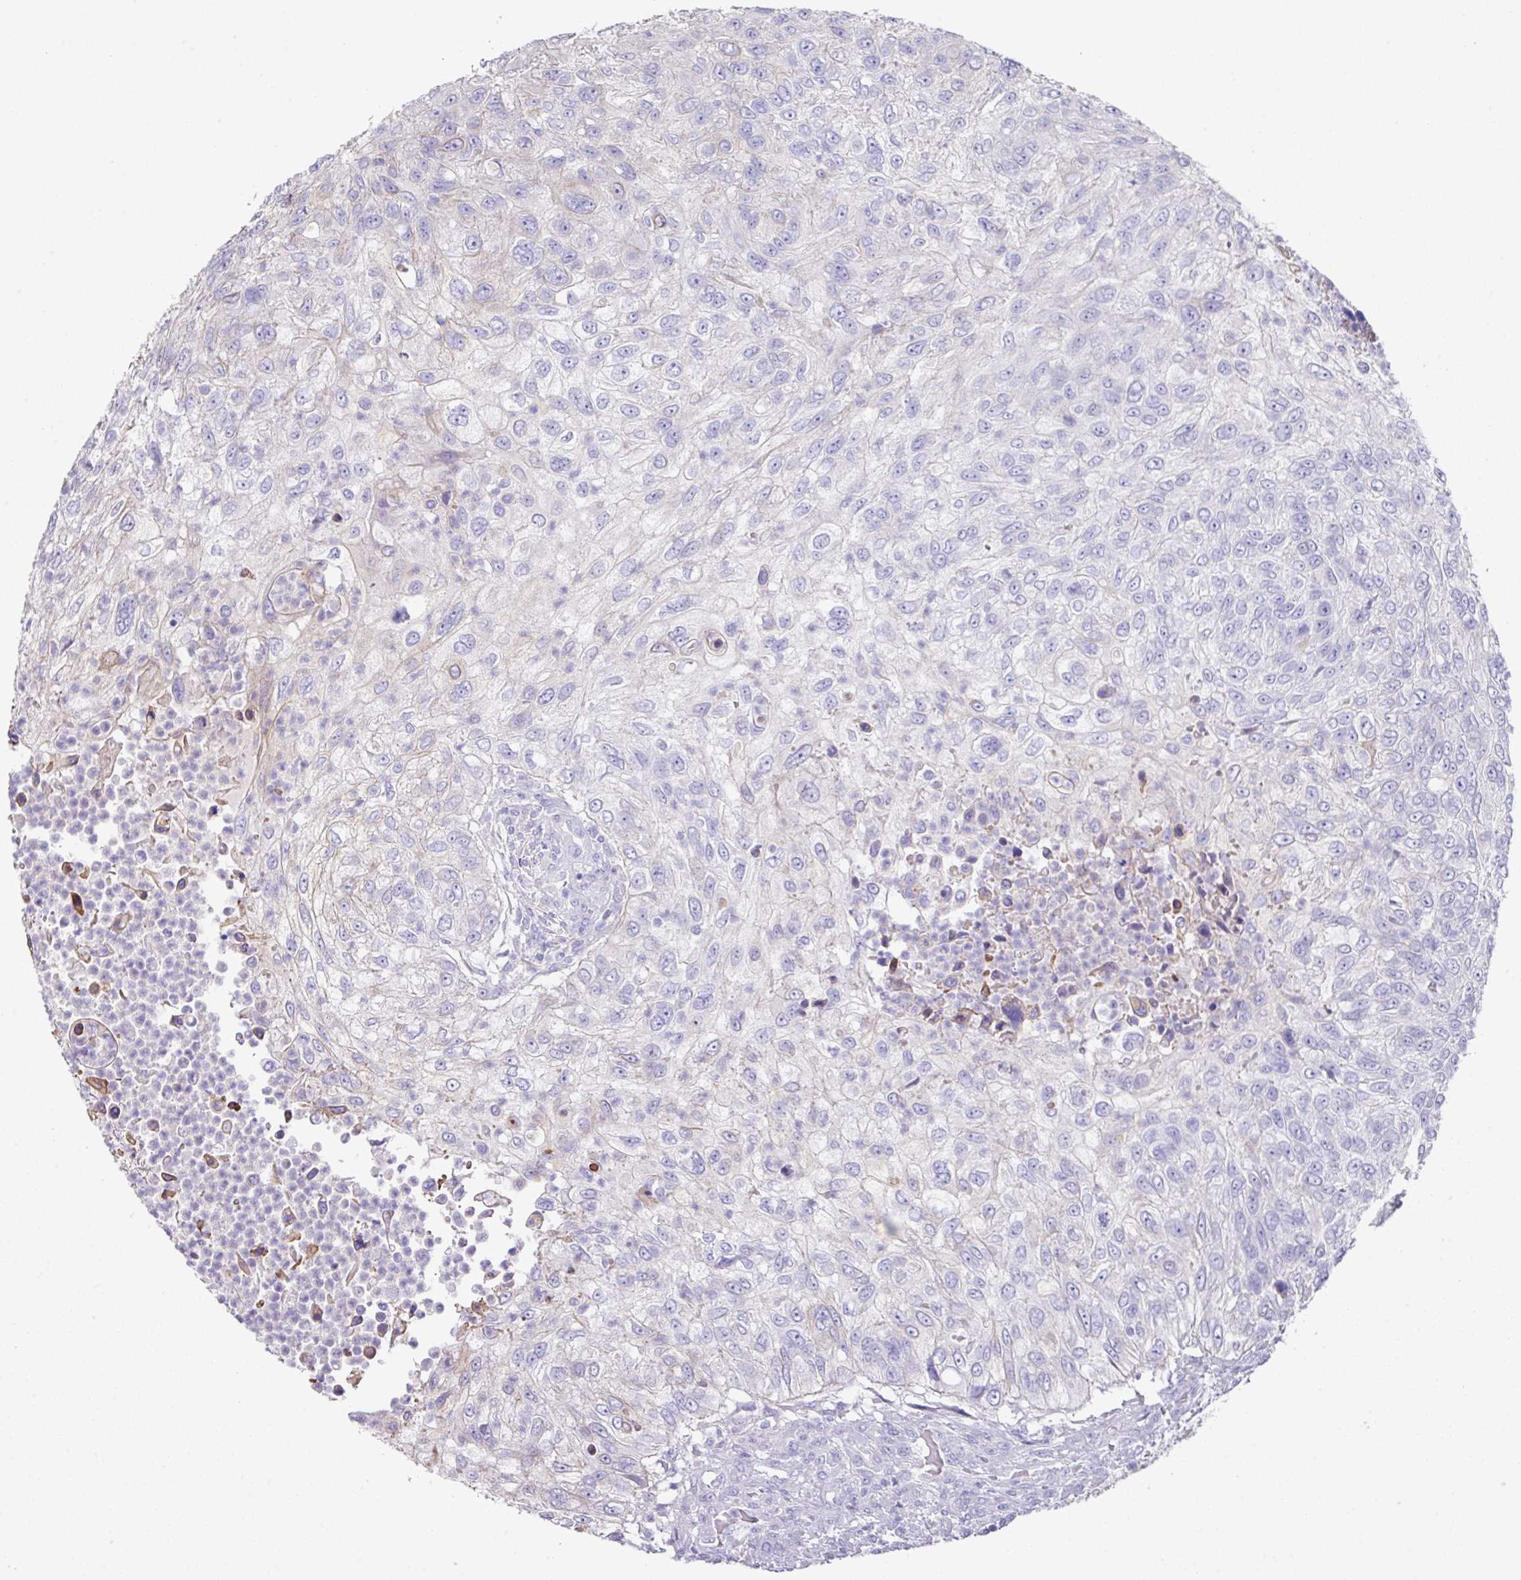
{"staining": {"intensity": "negative", "quantity": "none", "location": "none"}, "tissue": "urothelial cancer", "cell_type": "Tumor cells", "image_type": "cancer", "snomed": [{"axis": "morphology", "description": "Urothelial carcinoma, High grade"}, {"axis": "topography", "description": "Urinary bladder"}], "caption": "Histopathology image shows no significant protein positivity in tumor cells of urothelial cancer. (DAB immunohistochemistry (IHC), high magnification).", "gene": "TARM1", "patient": {"sex": "female", "age": 60}}